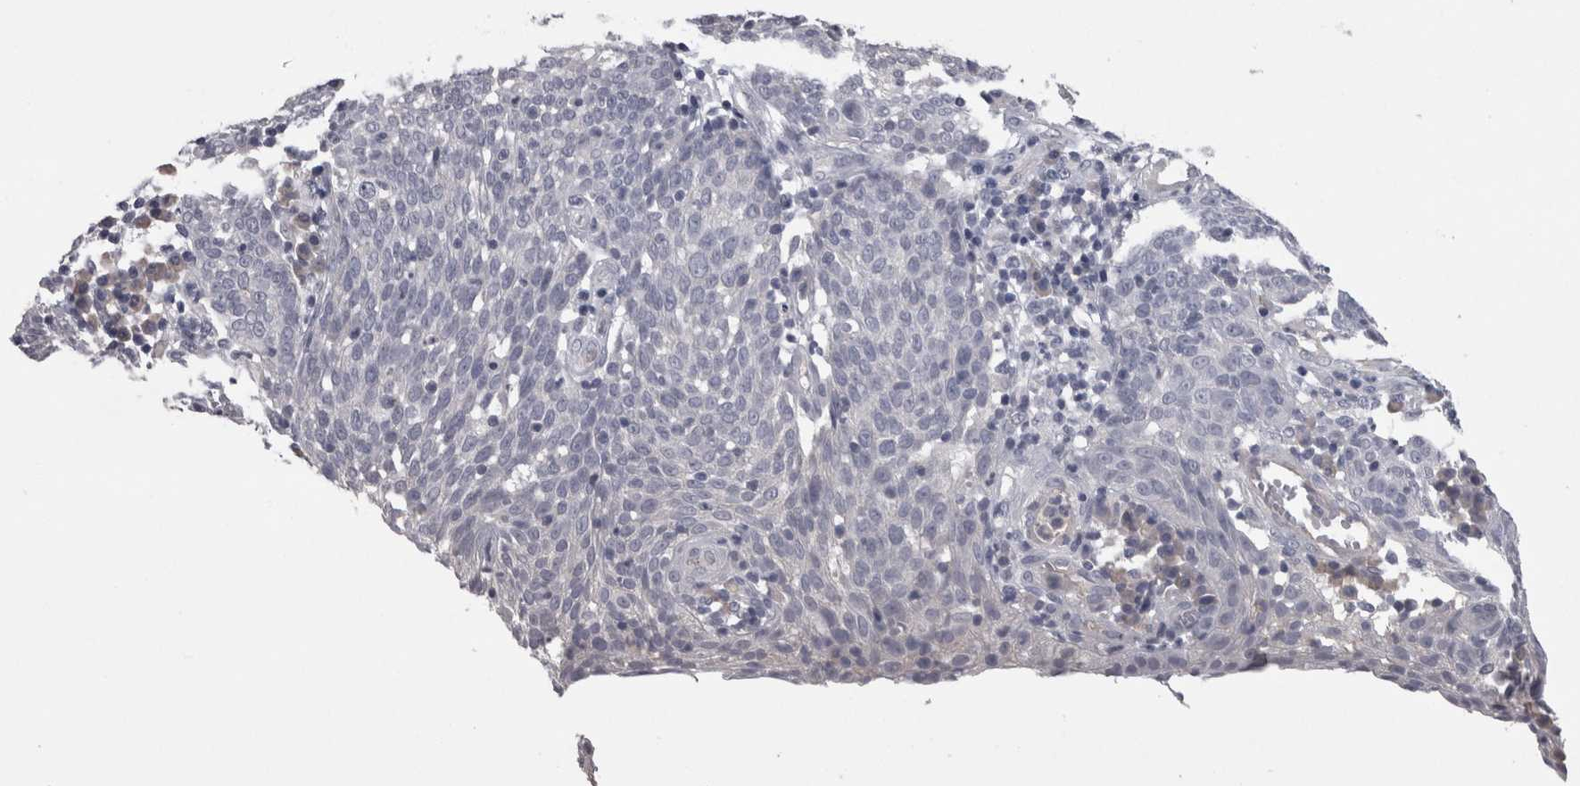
{"staining": {"intensity": "negative", "quantity": "none", "location": "none"}, "tissue": "cervical cancer", "cell_type": "Tumor cells", "image_type": "cancer", "snomed": [{"axis": "morphology", "description": "Squamous cell carcinoma, NOS"}, {"axis": "topography", "description": "Cervix"}], "caption": "DAB immunohistochemical staining of human squamous cell carcinoma (cervical) shows no significant positivity in tumor cells. (Stains: DAB (3,3'-diaminobenzidine) immunohistochemistry with hematoxylin counter stain, Microscopy: brightfield microscopy at high magnification).", "gene": "PON3", "patient": {"sex": "female", "age": 34}}